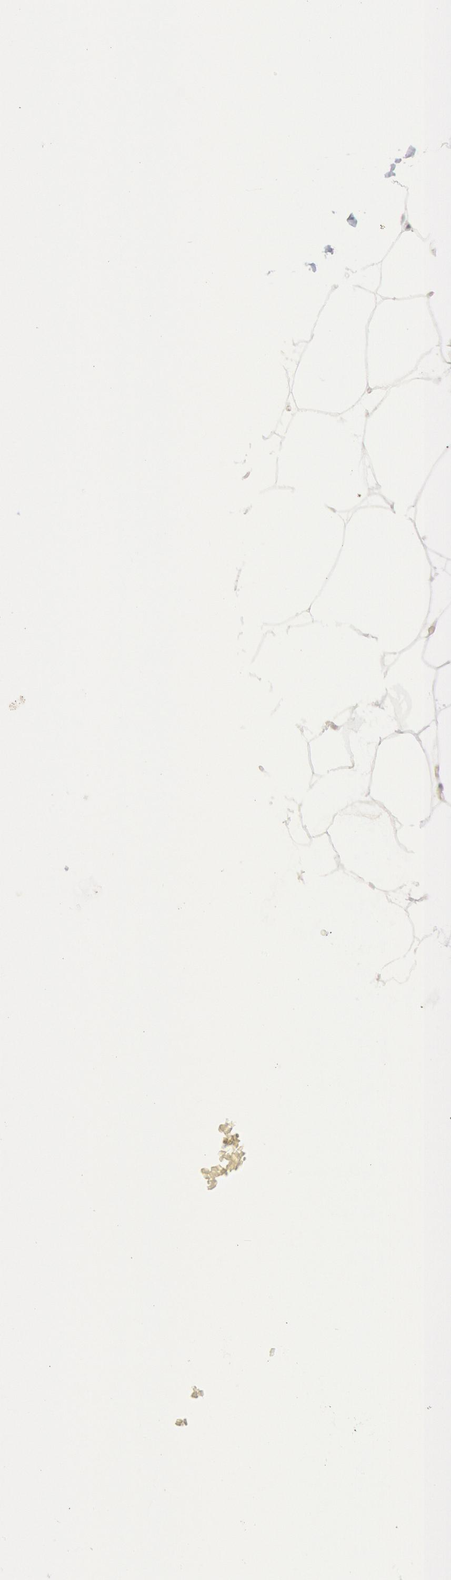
{"staining": {"intensity": "negative", "quantity": "none", "location": "none"}, "tissue": "adipose tissue", "cell_type": "Adipocytes", "image_type": "normal", "snomed": [{"axis": "morphology", "description": "Normal tissue, NOS"}, {"axis": "morphology", "description": "Duct carcinoma"}, {"axis": "topography", "description": "Breast"}, {"axis": "topography", "description": "Adipose tissue"}], "caption": "This is an IHC image of unremarkable human adipose tissue. There is no positivity in adipocytes.", "gene": "WDHD1", "patient": {"sex": "female", "age": 37}}